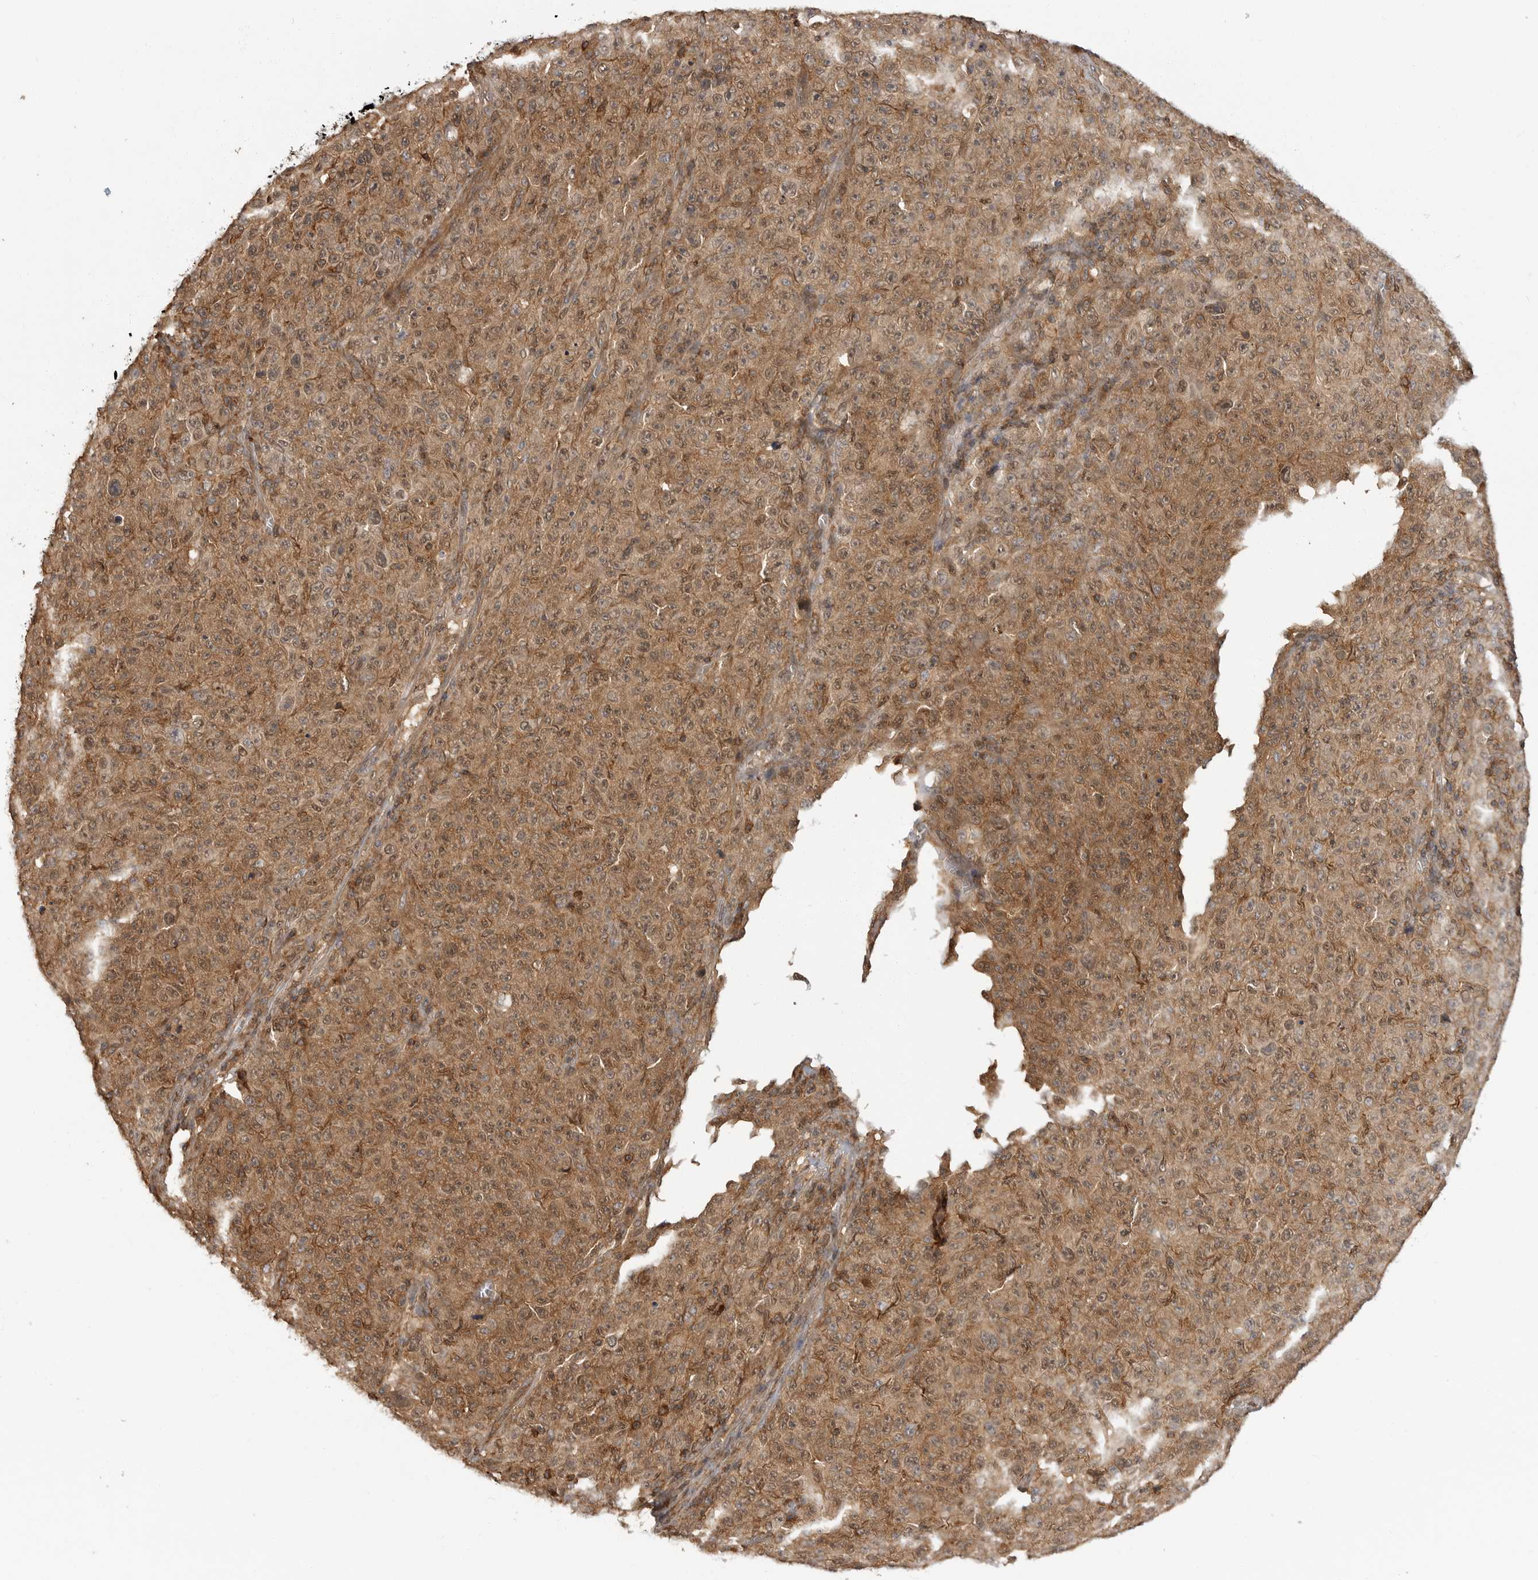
{"staining": {"intensity": "moderate", "quantity": ">75%", "location": "cytoplasmic/membranous,nuclear"}, "tissue": "melanoma", "cell_type": "Tumor cells", "image_type": "cancer", "snomed": [{"axis": "morphology", "description": "Malignant melanoma, NOS"}, {"axis": "topography", "description": "Skin"}], "caption": "Protein expression analysis of human malignant melanoma reveals moderate cytoplasmic/membranous and nuclear staining in approximately >75% of tumor cells.", "gene": "ERN1", "patient": {"sex": "female", "age": 82}}